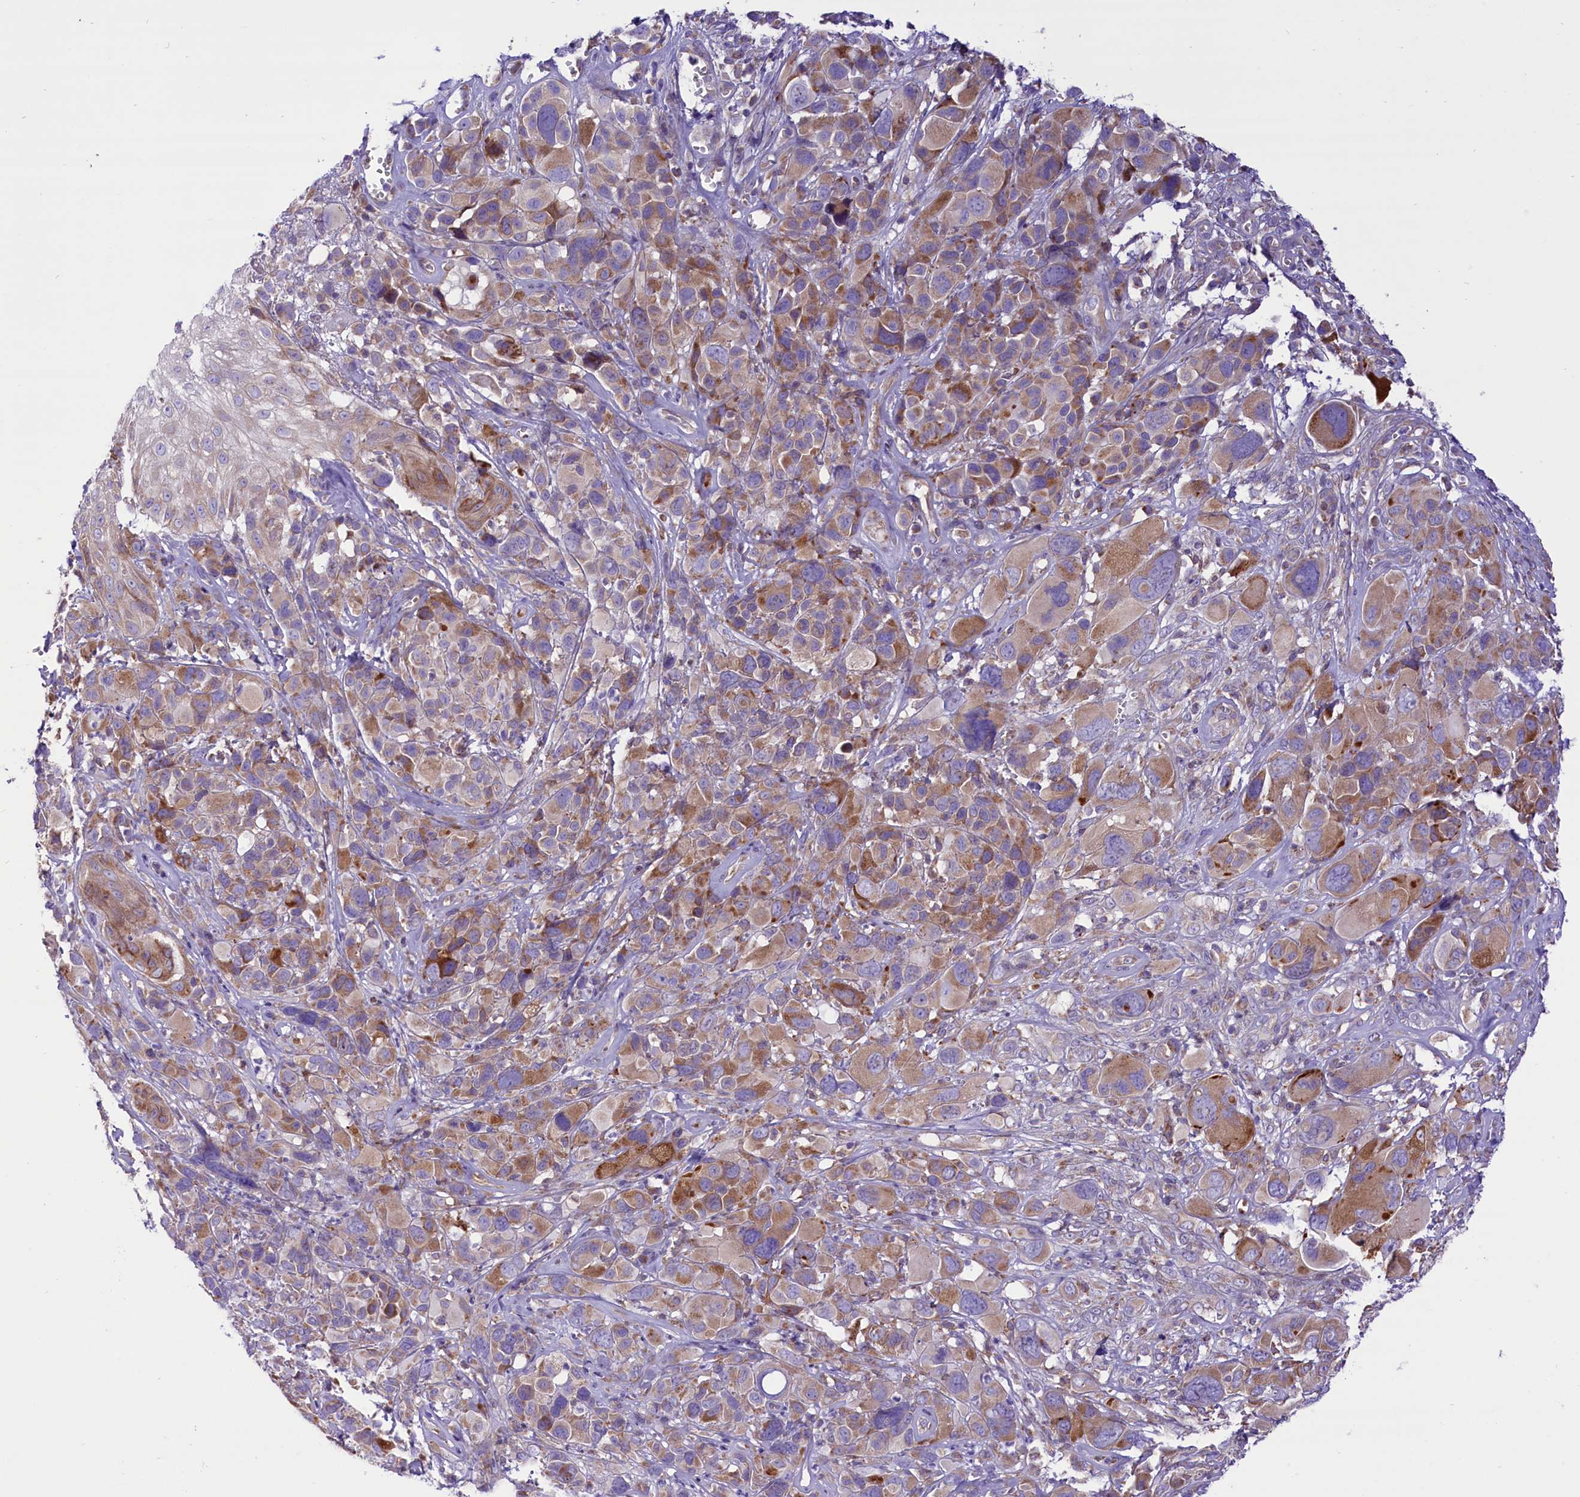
{"staining": {"intensity": "moderate", "quantity": "25%-75%", "location": "cytoplasmic/membranous"}, "tissue": "melanoma", "cell_type": "Tumor cells", "image_type": "cancer", "snomed": [{"axis": "morphology", "description": "Malignant melanoma, NOS"}, {"axis": "topography", "description": "Skin of trunk"}], "caption": "Approximately 25%-75% of tumor cells in malignant melanoma exhibit moderate cytoplasmic/membranous protein expression as visualized by brown immunohistochemical staining.", "gene": "PTPRU", "patient": {"sex": "male", "age": 71}}